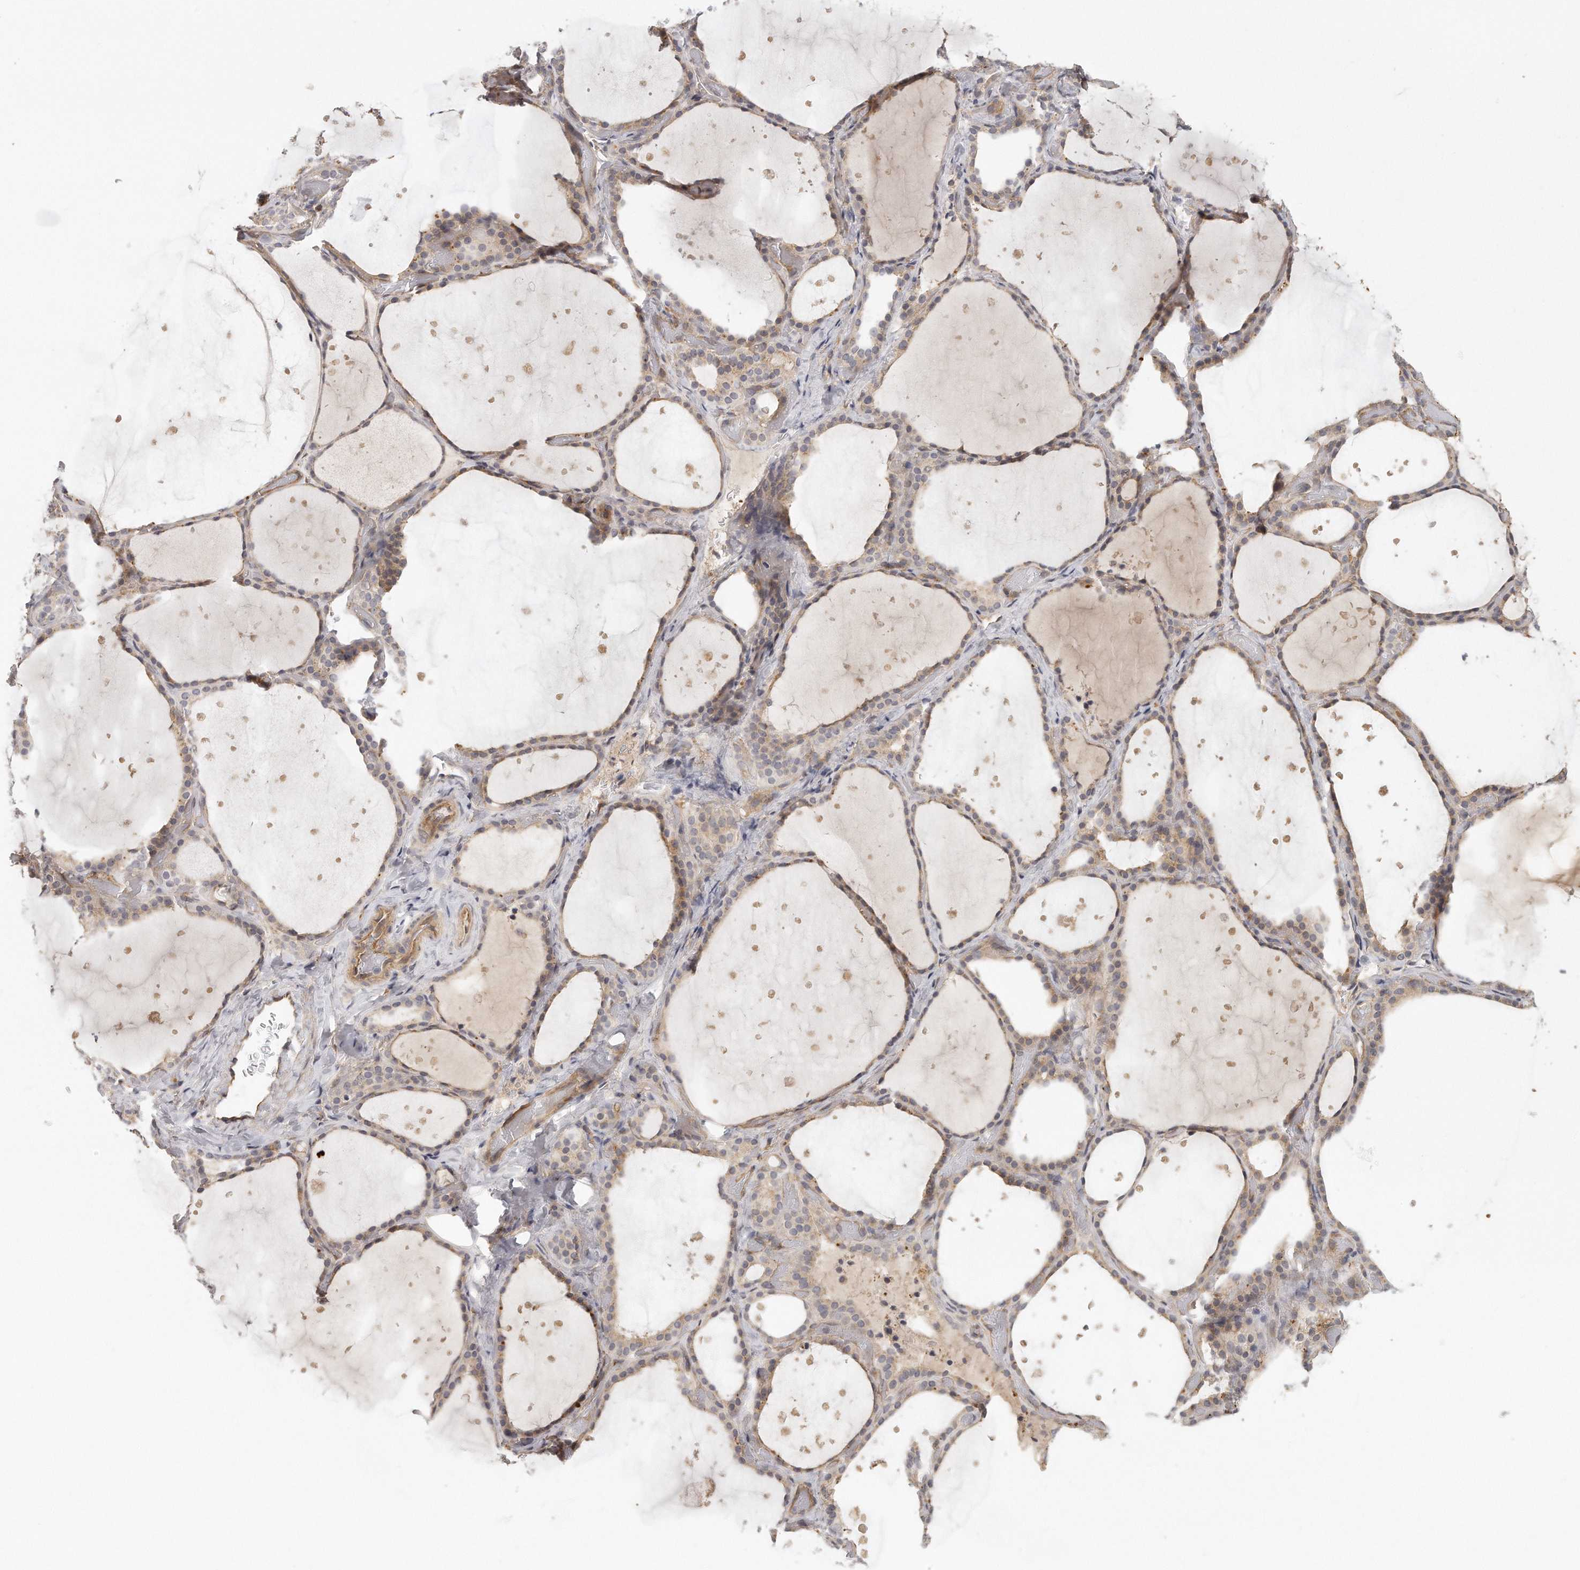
{"staining": {"intensity": "weak", "quantity": "25%-75%", "location": "cytoplasmic/membranous"}, "tissue": "thyroid gland", "cell_type": "Glandular cells", "image_type": "normal", "snomed": [{"axis": "morphology", "description": "Normal tissue, NOS"}, {"axis": "topography", "description": "Thyroid gland"}], "caption": "Human thyroid gland stained with a brown dye reveals weak cytoplasmic/membranous positive staining in about 25%-75% of glandular cells.", "gene": "MTERF4", "patient": {"sex": "female", "age": 44}}